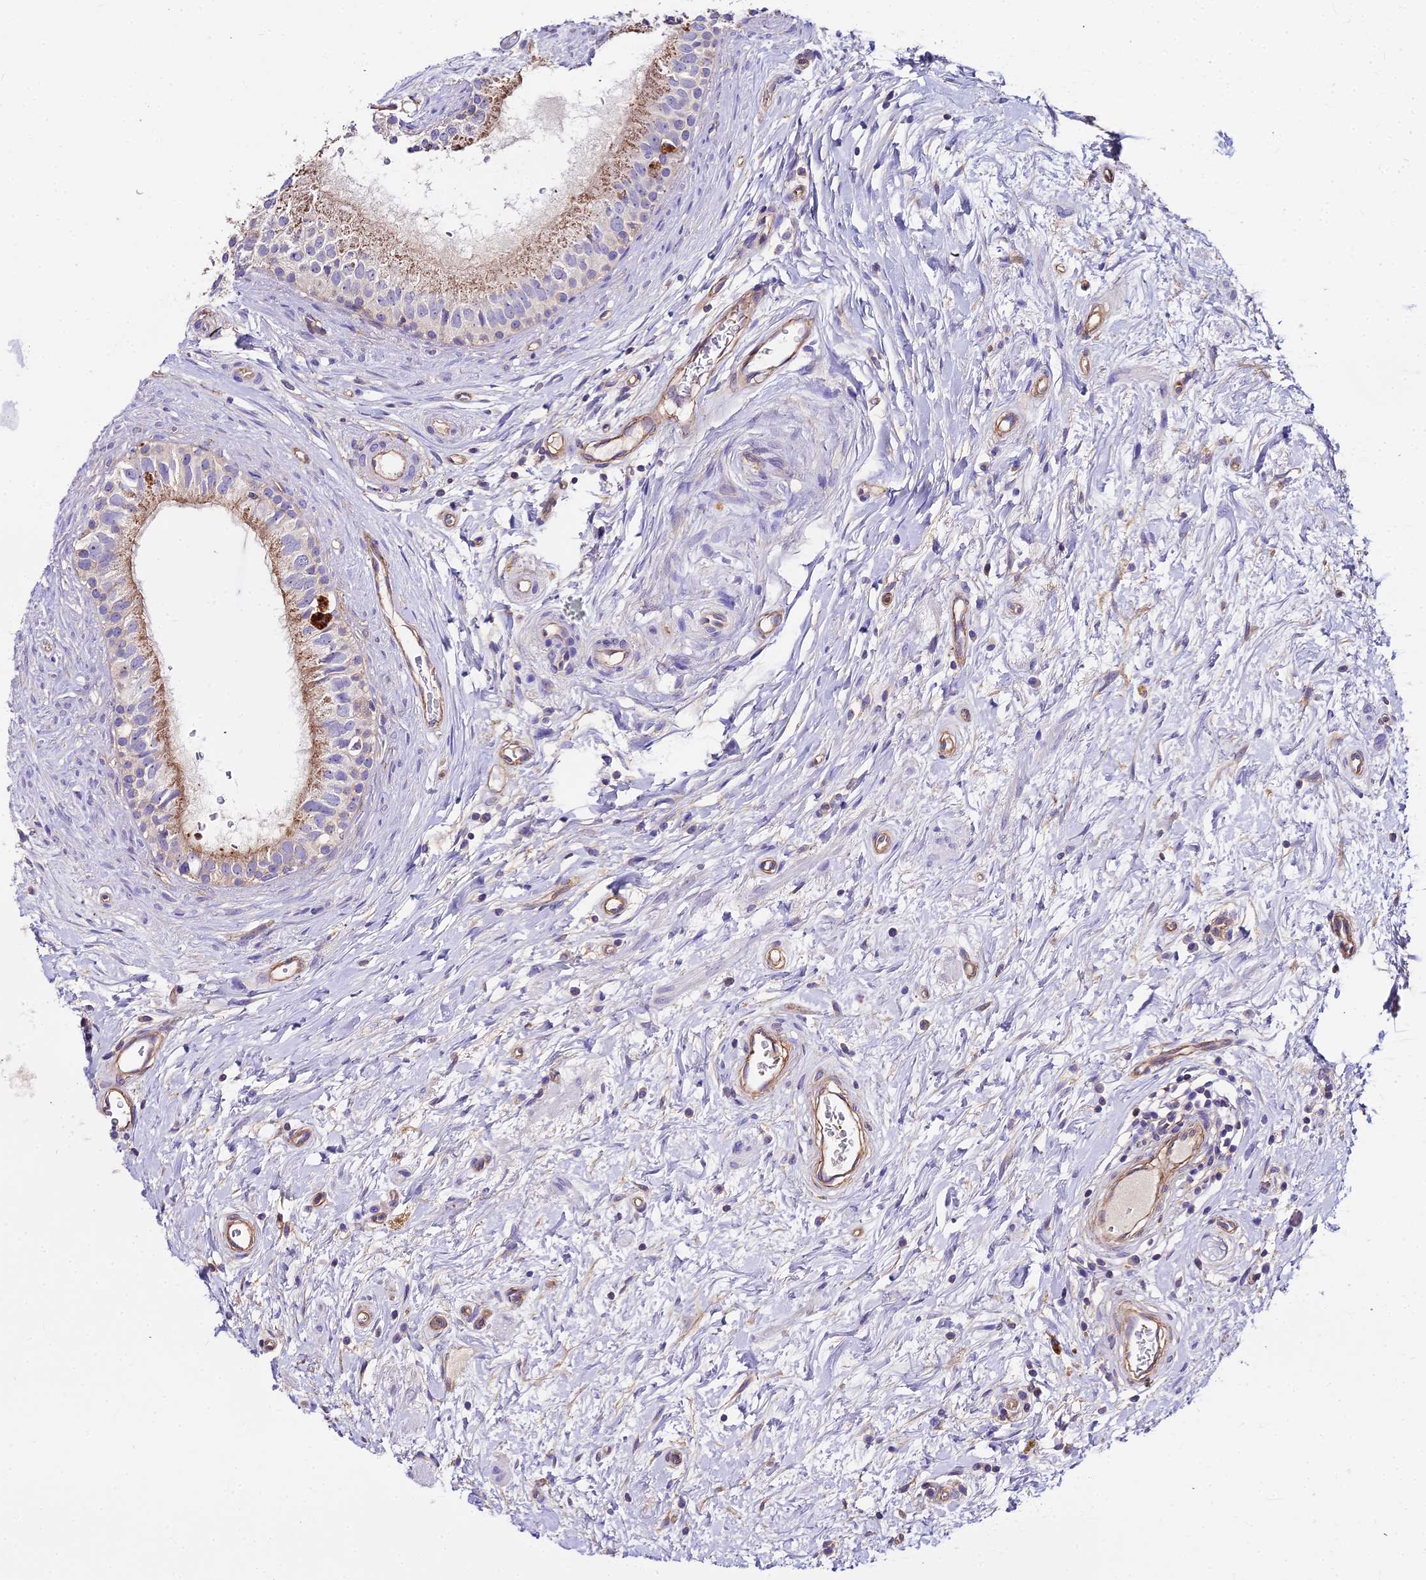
{"staining": {"intensity": "moderate", "quantity": "25%-75%", "location": "cytoplasmic/membranous"}, "tissue": "epididymis", "cell_type": "Glandular cells", "image_type": "normal", "snomed": [{"axis": "morphology", "description": "Normal tissue, NOS"}, {"axis": "topography", "description": "Epididymis"}], "caption": "Immunohistochemistry (DAB) staining of unremarkable epididymis demonstrates moderate cytoplasmic/membranous protein positivity in approximately 25%-75% of glandular cells.", "gene": "GLYAT", "patient": {"sex": "male", "age": 80}}